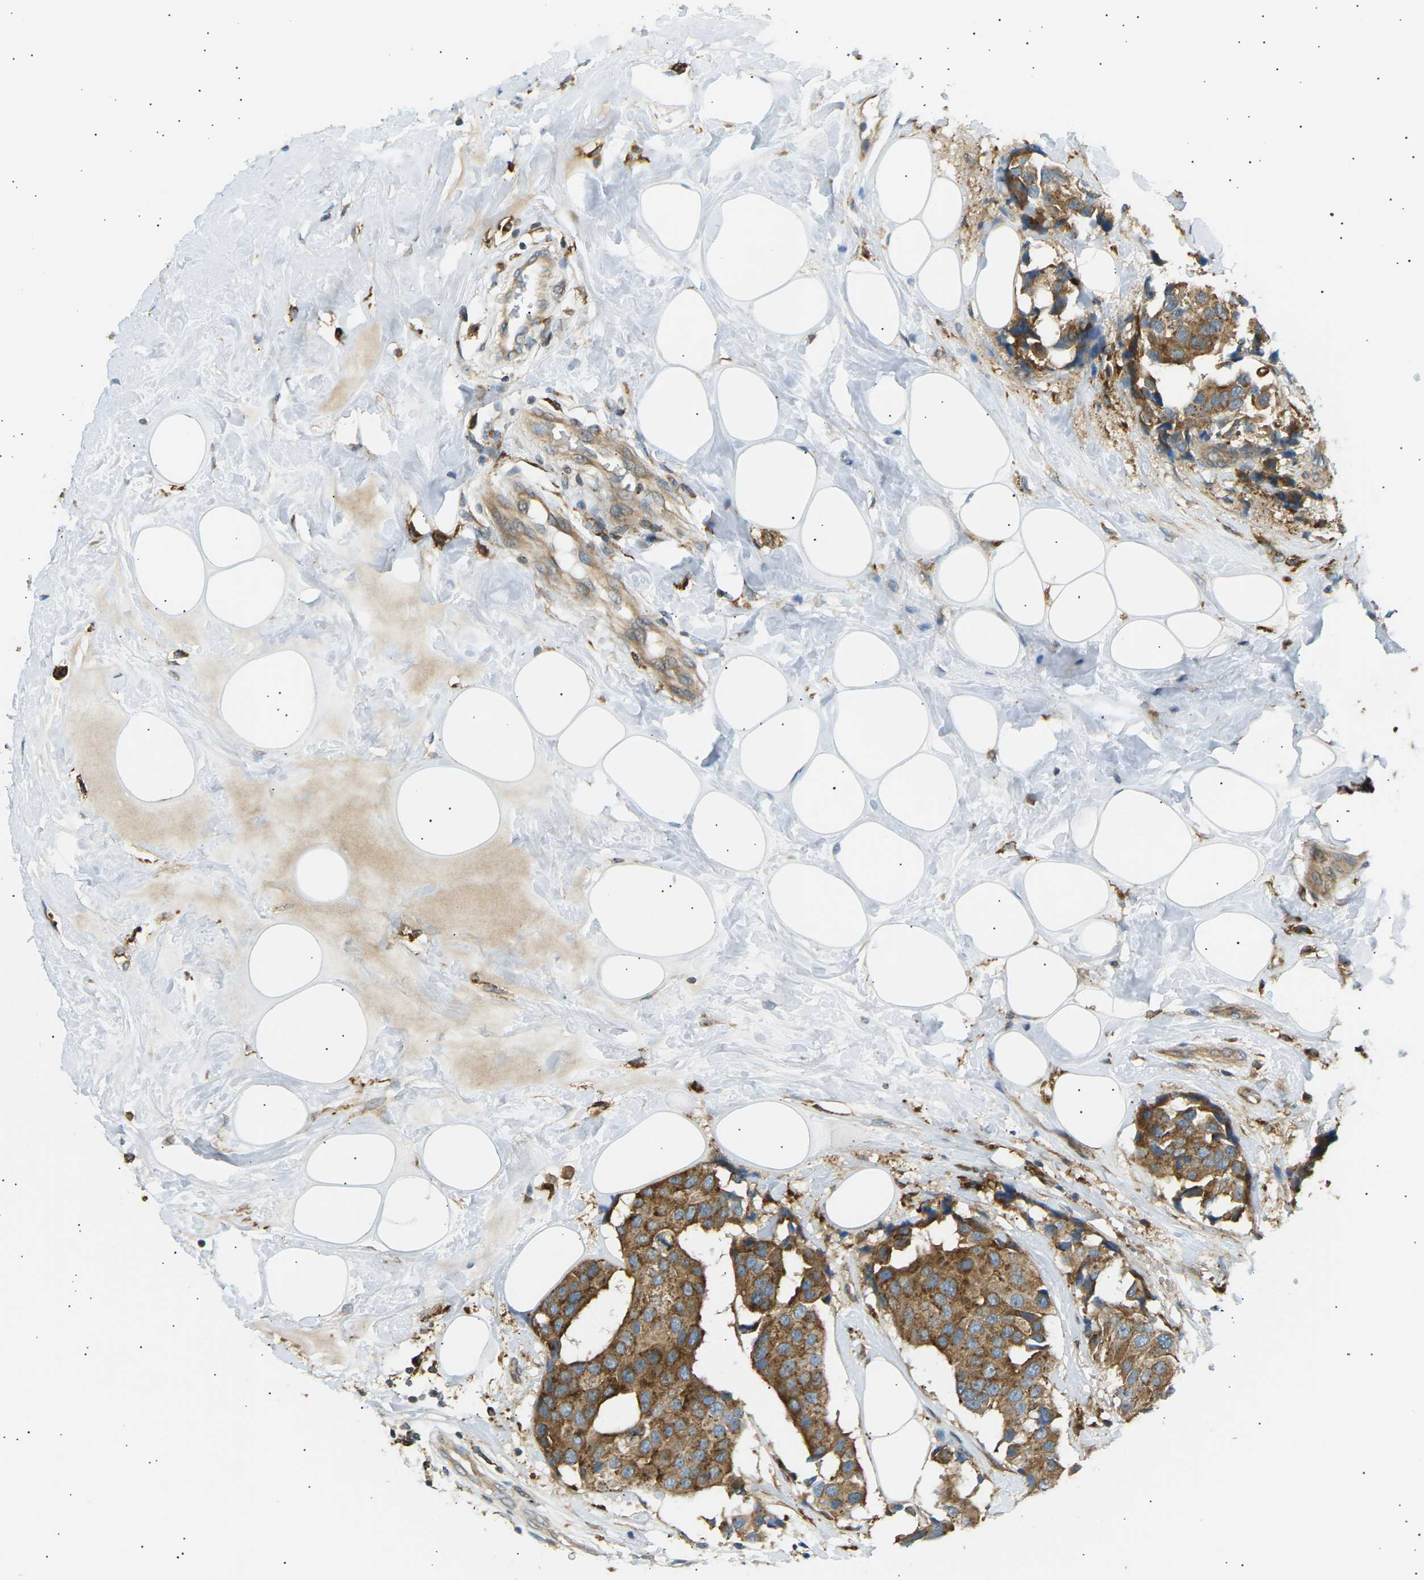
{"staining": {"intensity": "moderate", "quantity": ">75%", "location": "cytoplasmic/membranous"}, "tissue": "breast cancer", "cell_type": "Tumor cells", "image_type": "cancer", "snomed": [{"axis": "morphology", "description": "Normal tissue, NOS"}, {"axis": "morphology", "description": "Duct carcinoma"}, {"axis": "topography", "description": "Breast"}], "caption": "Invasive ductal carcinoma (breast) stained for a protein demonstrates moderate cytoplasmic/membranous positivity in tumor cells.", "gene": "CDK17", "patient": {"sex": "female", "age": 39}}